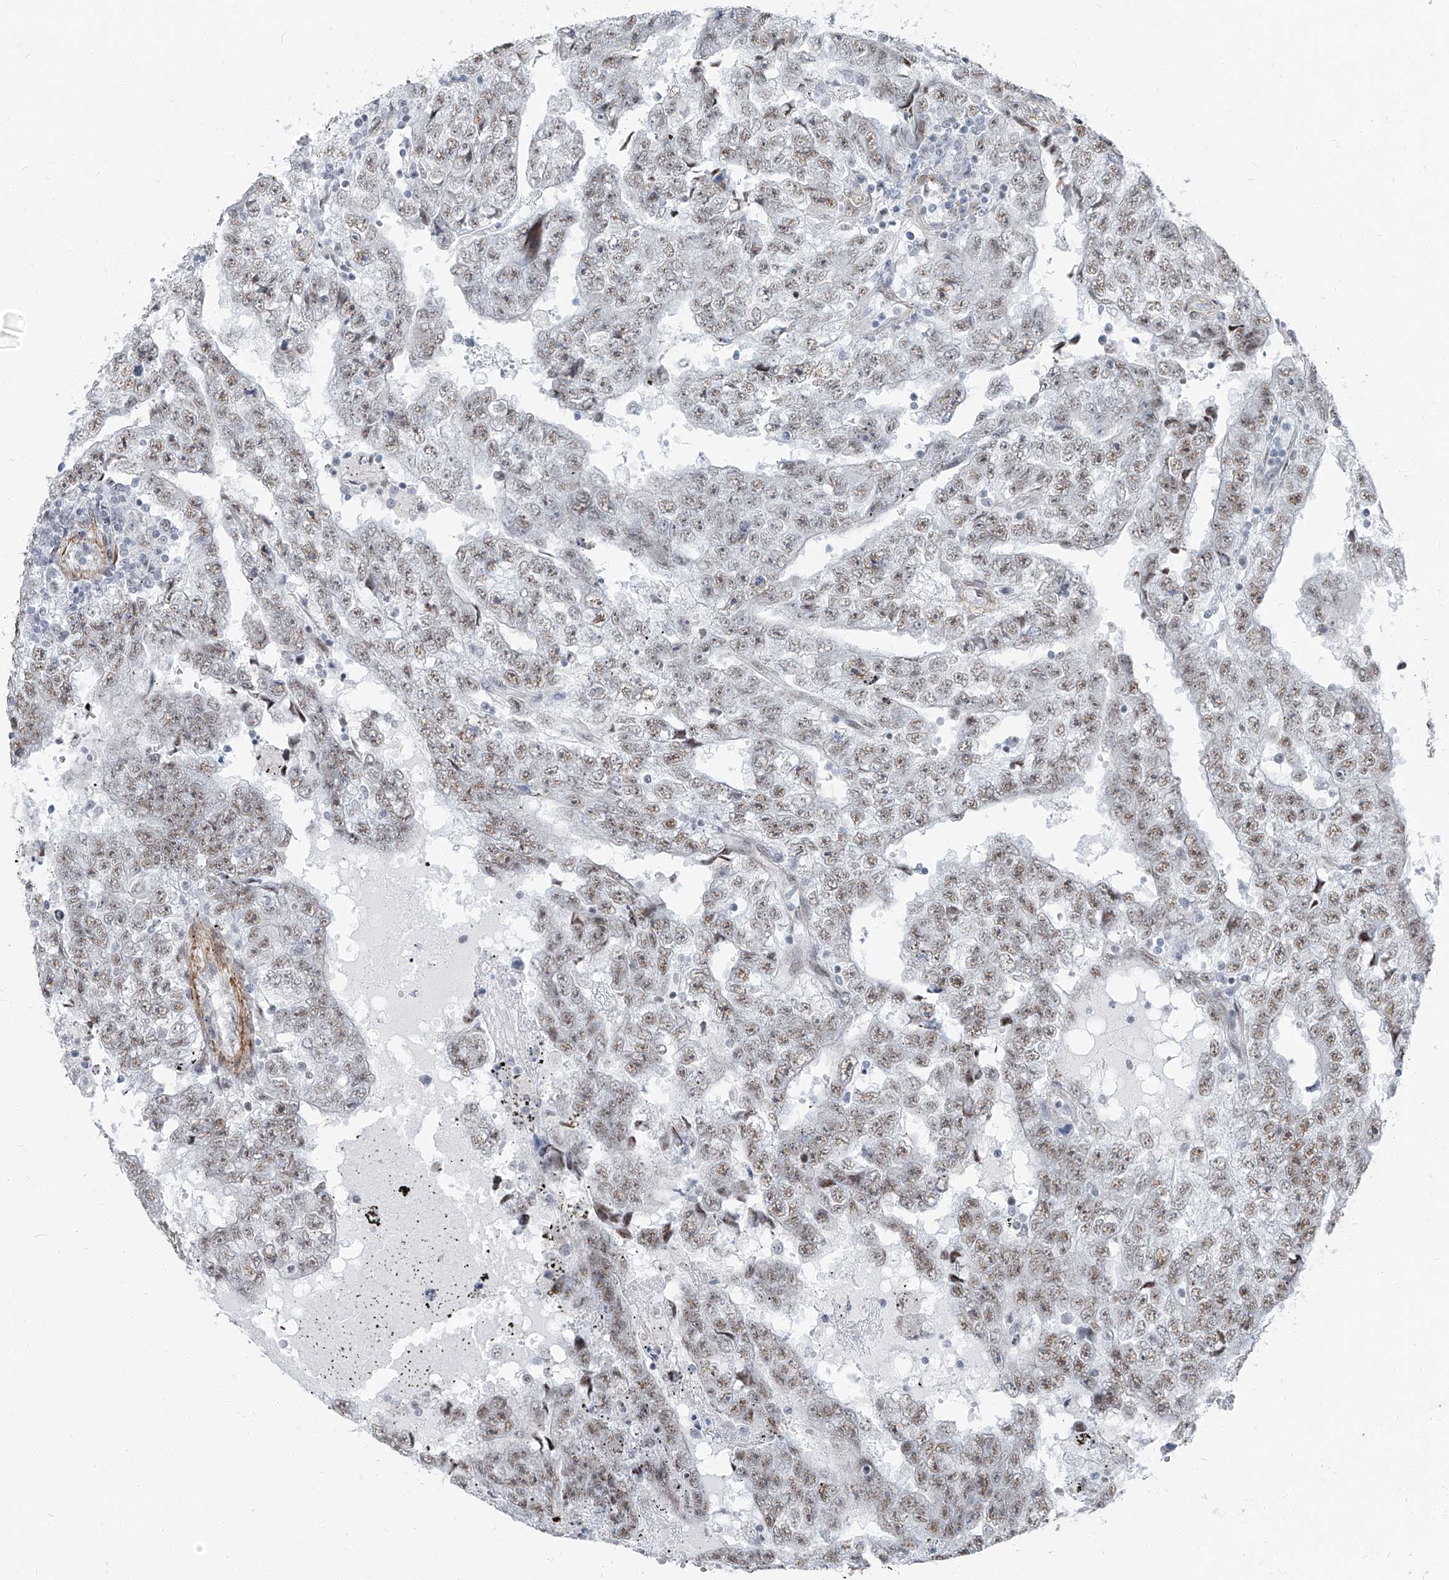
{"staining": {"intensity": "weak", "quantity": ">75%", "location": "nuclear"}, "tissue": "testis cancer", "cell_type": "Tumor cells", "image_type": "cancer", "snomed": [{"axis": "morphology", "description": "Carcinoma, Embryonal, NOS"}, {"axis": "topography", "description": "Testis"}], "caption": "A histopathology image of human embryonal carcinoma (testis) stained for a protein shows weak nuclear brown staining in tumor cells.", "gene": "TXLNB", "patient": {"sex": "male", "age": 25}}